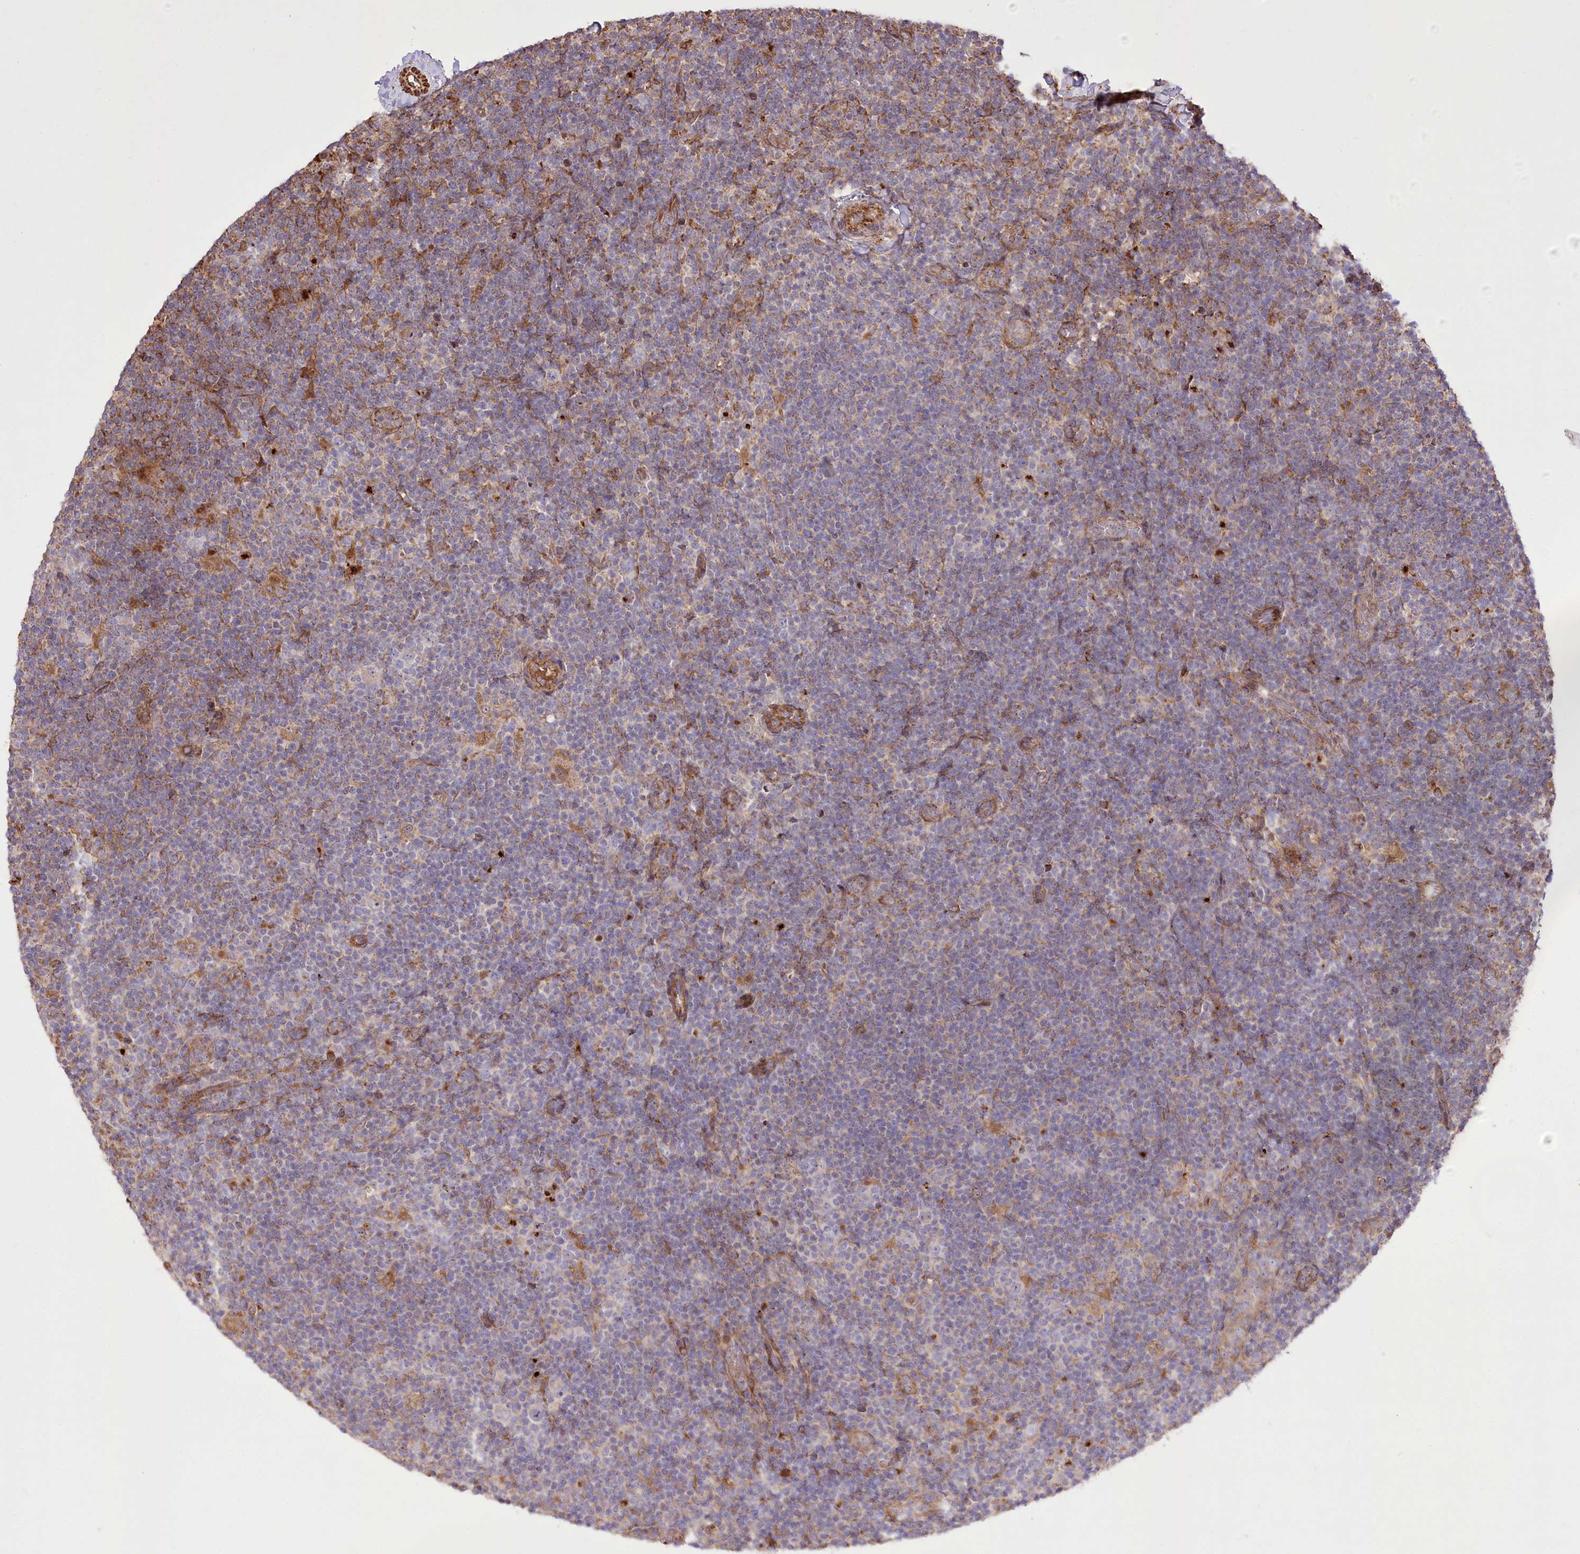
{"staining": {"intensity": "weak", "quantity": "<25%", "location": "cytoplasmic/membranous"}, "tissue": "lymphoma", "cell_type": "Tumor cells", "image_type": "cancer", "snomed": [{"axis": "morphology", "description": "Hodgkin's disease, NOS"}, {"axis": "topography", "description": "Lymph node"}], "caption": "Immunohistochemical staining of lymphoma shows no significant staining in tumor cells.", "gene": "RNF24", "patient": {"sex": "female", "age": 57}}